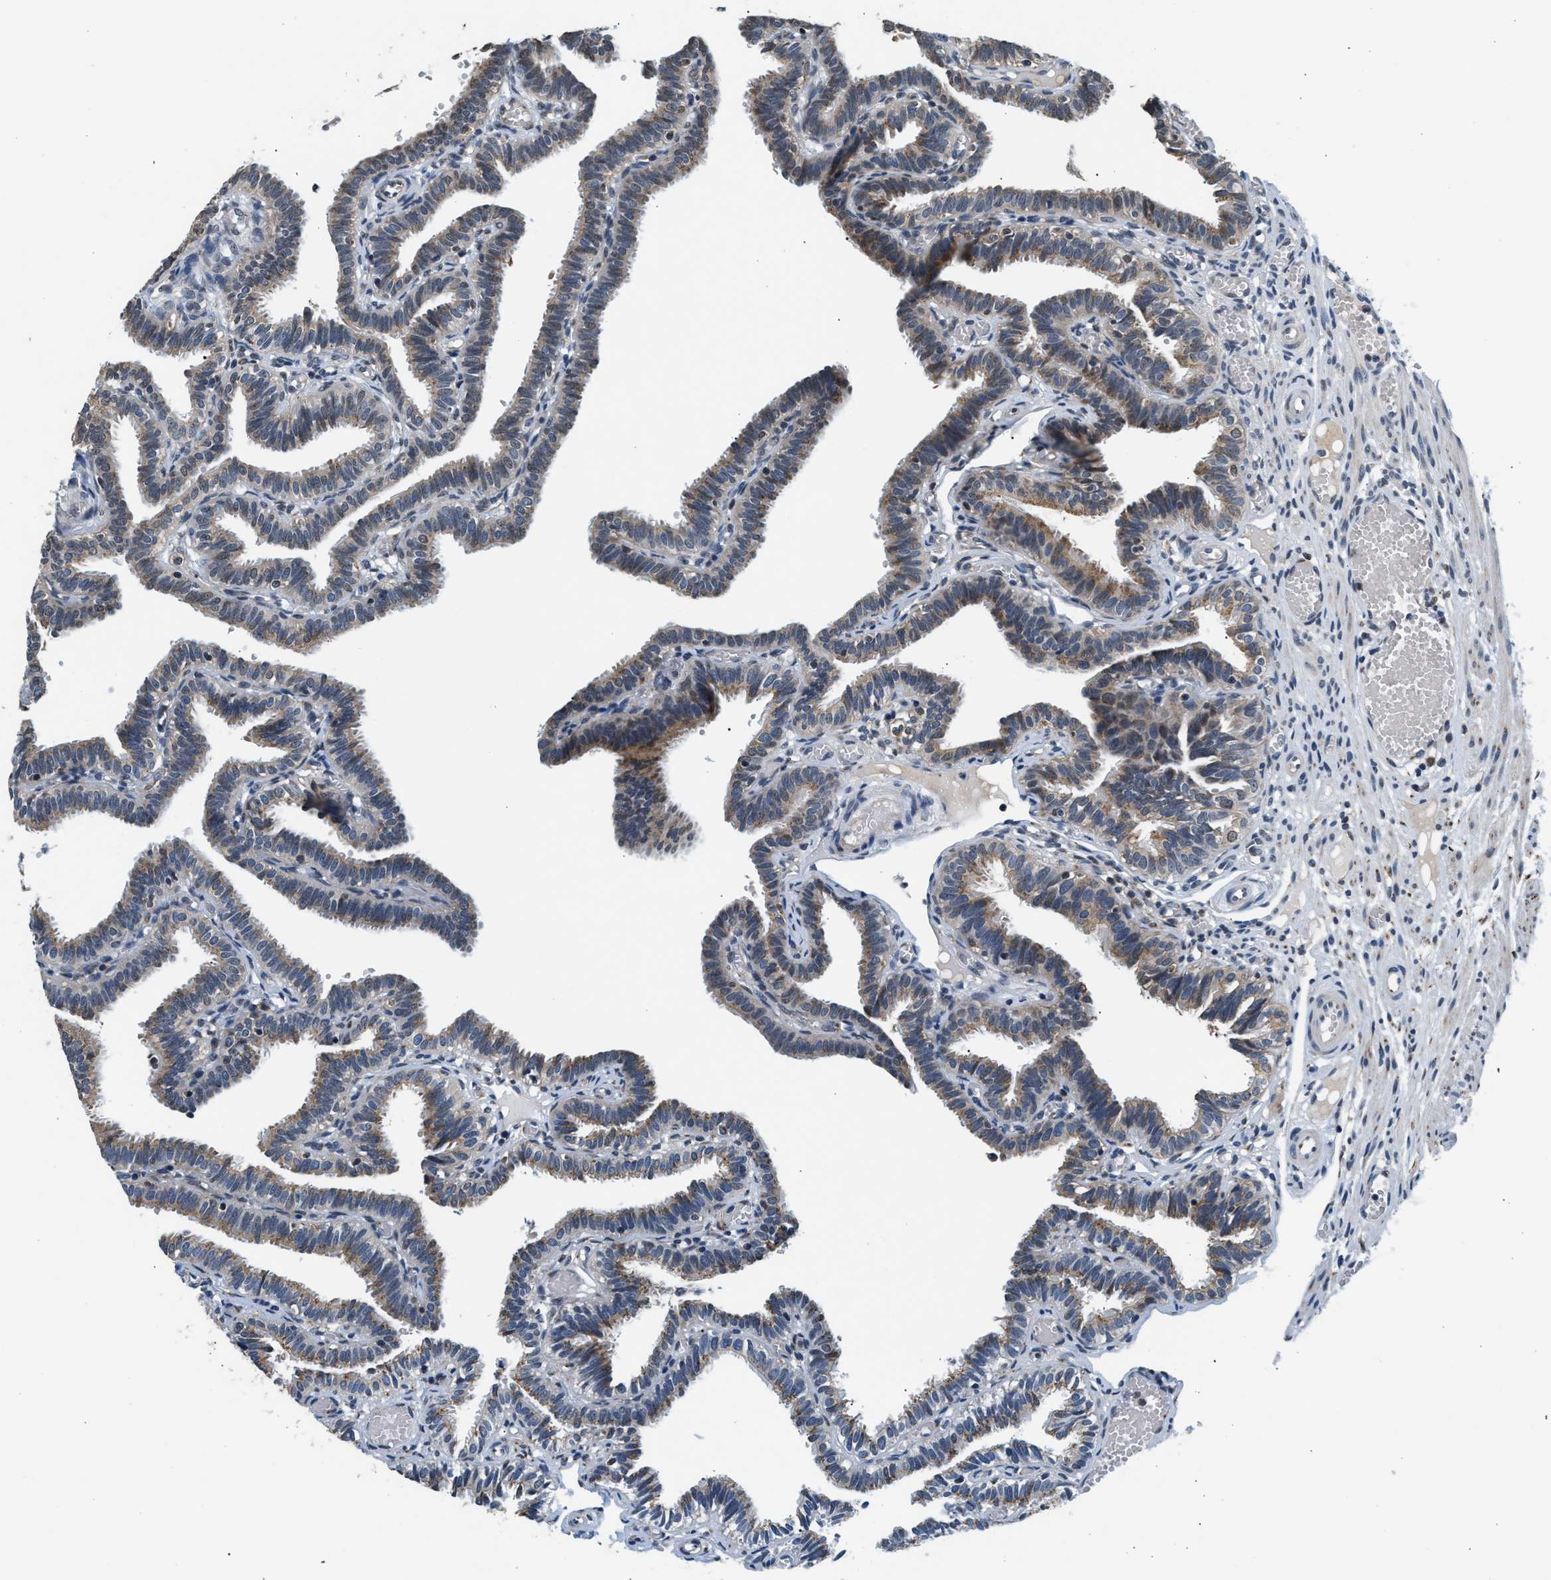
{"staining": {"intensity": "moderate", "quantity": ">75%", "location": "cytoplasmic/membranous"}, "tissue": "fallopian tube", "cell_type": "Glandular cells", "image_type": "normal", "snomed": [{"axis": "morphology", "description": "Normal tissue, NOS"}, {"axis": "topography", "description": "Fallopian tube"}], "caption": "Moderate cytoplasmic/membranous positivity for a protein is identified in approximately >75% of glandular cells of unremarkable fallopian tube using IHC.", "gene": "KCNMB2", "patient": {"sex": "female", "age": 29}}